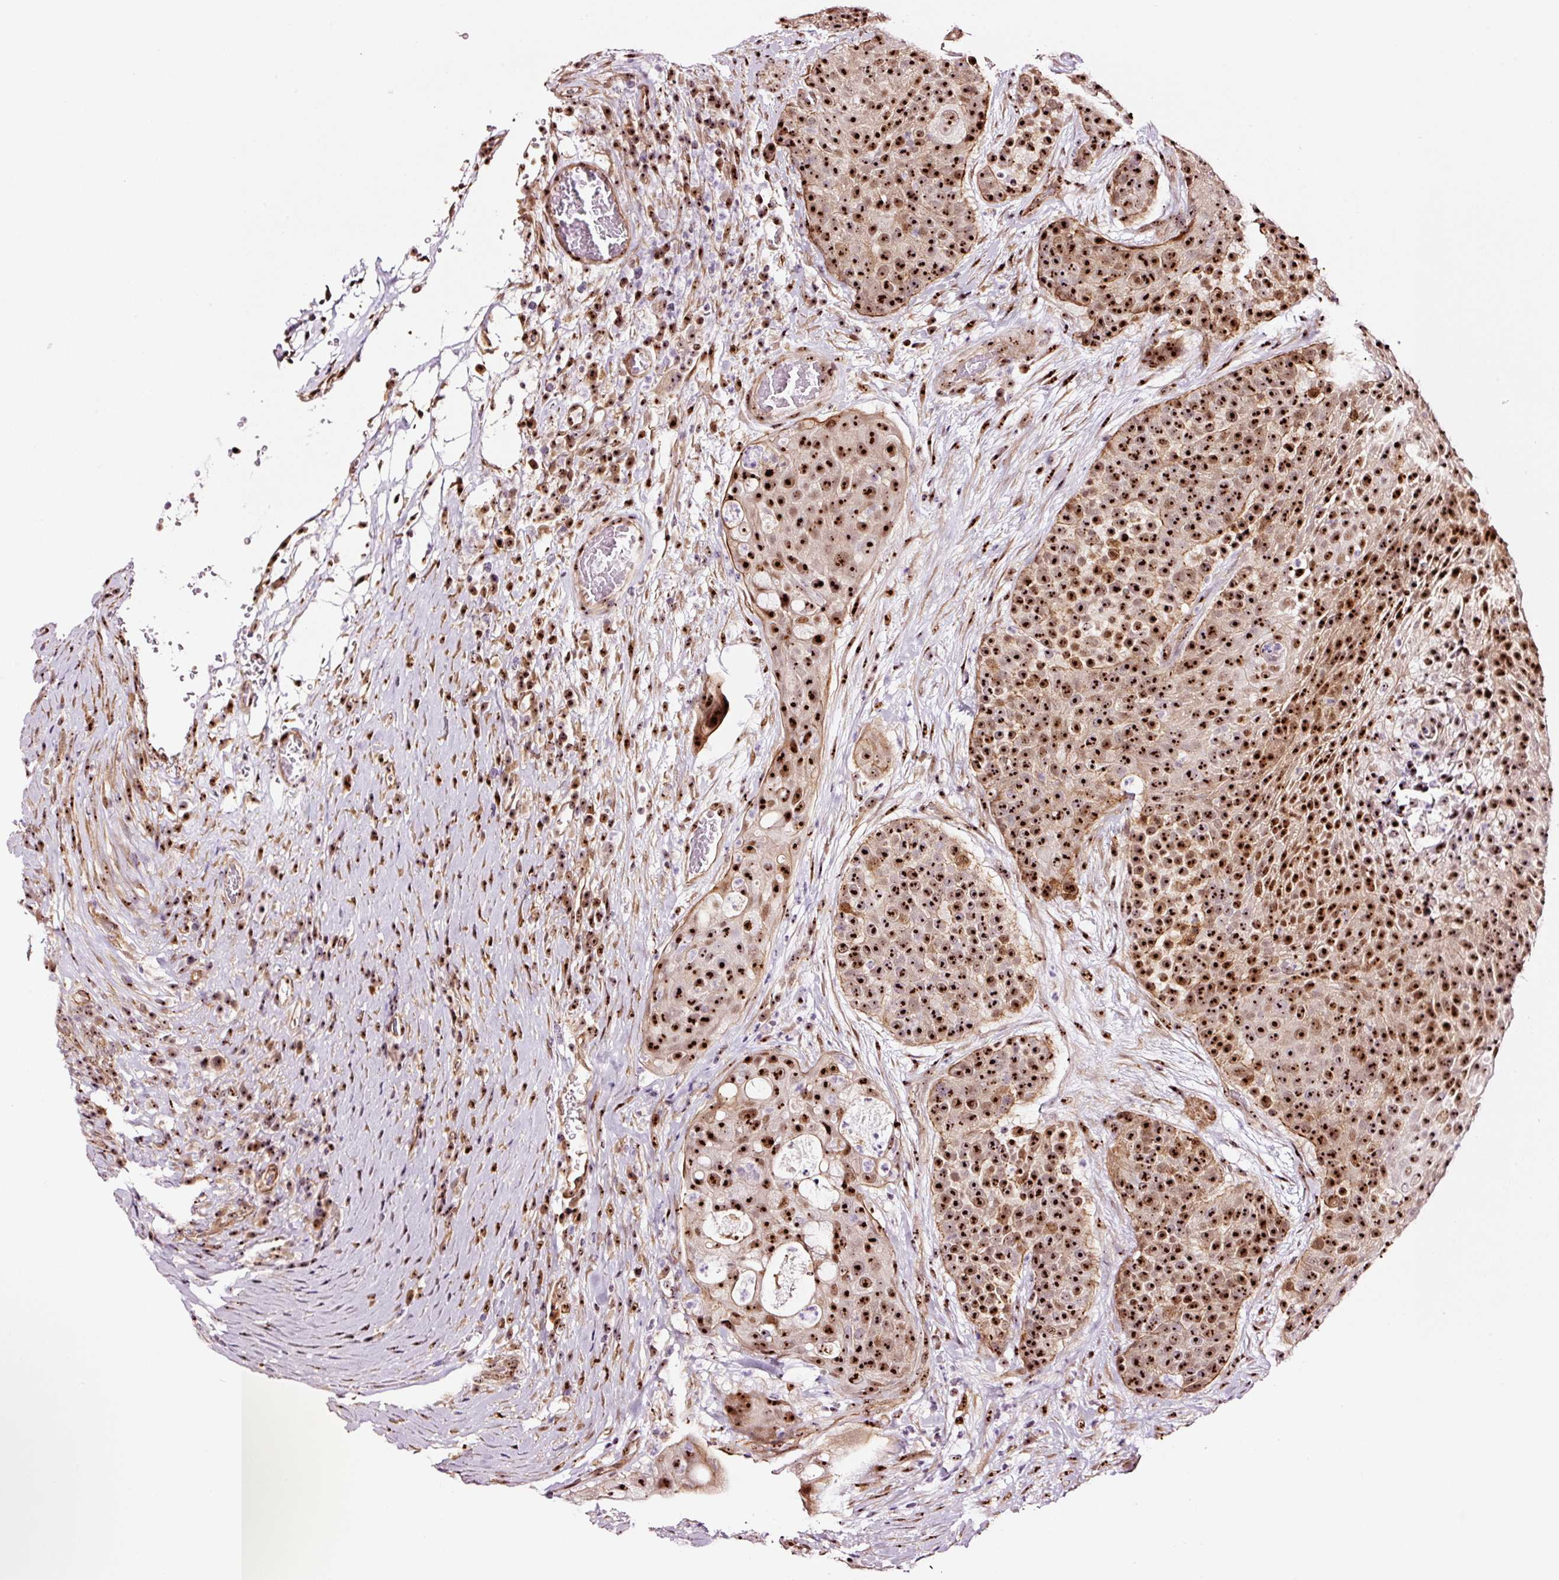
{"staining": {"intensity": "strong", "quantity": ">75%", "location": "nuclear"}, "tissue": "urothelial cancer", "cell_type": "Tumor cells", "image_type": "cancer", "snomed": [{"axis": "morphology", "description": "Urothelial carcinoma, High grade"}, {"axis": "topography", "description": "Urinary bladder"}], "caption": "High-grade urothelial carcinoma stained with immunohistochemistry shows strong nuclear staining in about >75% of tumor cells.", "gene": "GNL3", "patient": {"sex": "female", "age": 63}}